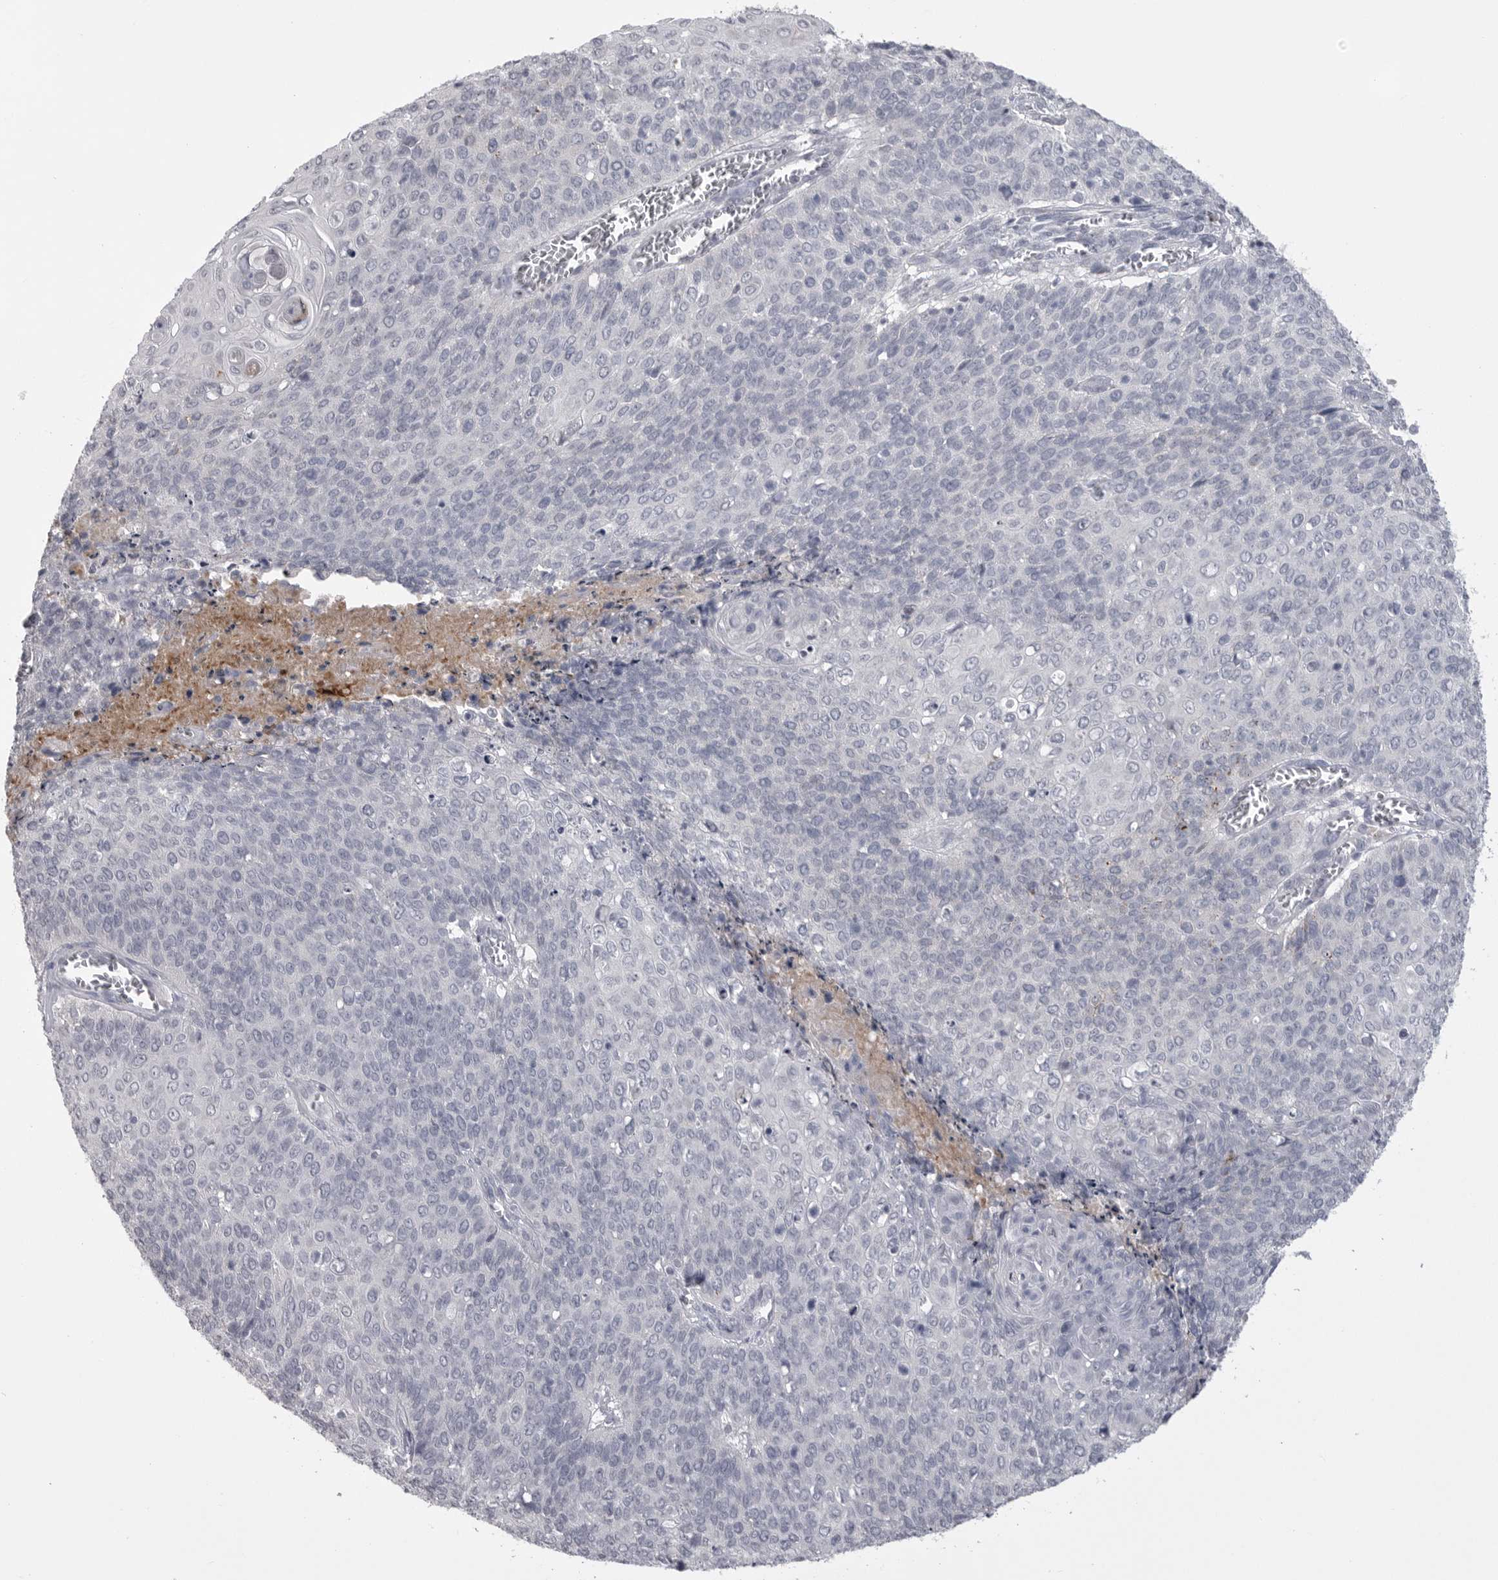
{"staining": {"intensity": "negative", "quantity": "none", "location": "none"}, "tissue": "cervical cancer", "cell_type": "Tumor cells", "image_type": "cancer", "snomed": [{"axis": "morphology", "description": "Squamous cell carcinoma, NOS"}, {"axis": "topography", "description": "Cervix"}], "caption": "A high-resolution histopathology image shows immunohistochemistry staining of squamous cell carcinoma (cervical), which exhibits no significant positivity in tumor cells.", "gene": "SERPING1", "patient": {"sex": "female", "age": 39}}